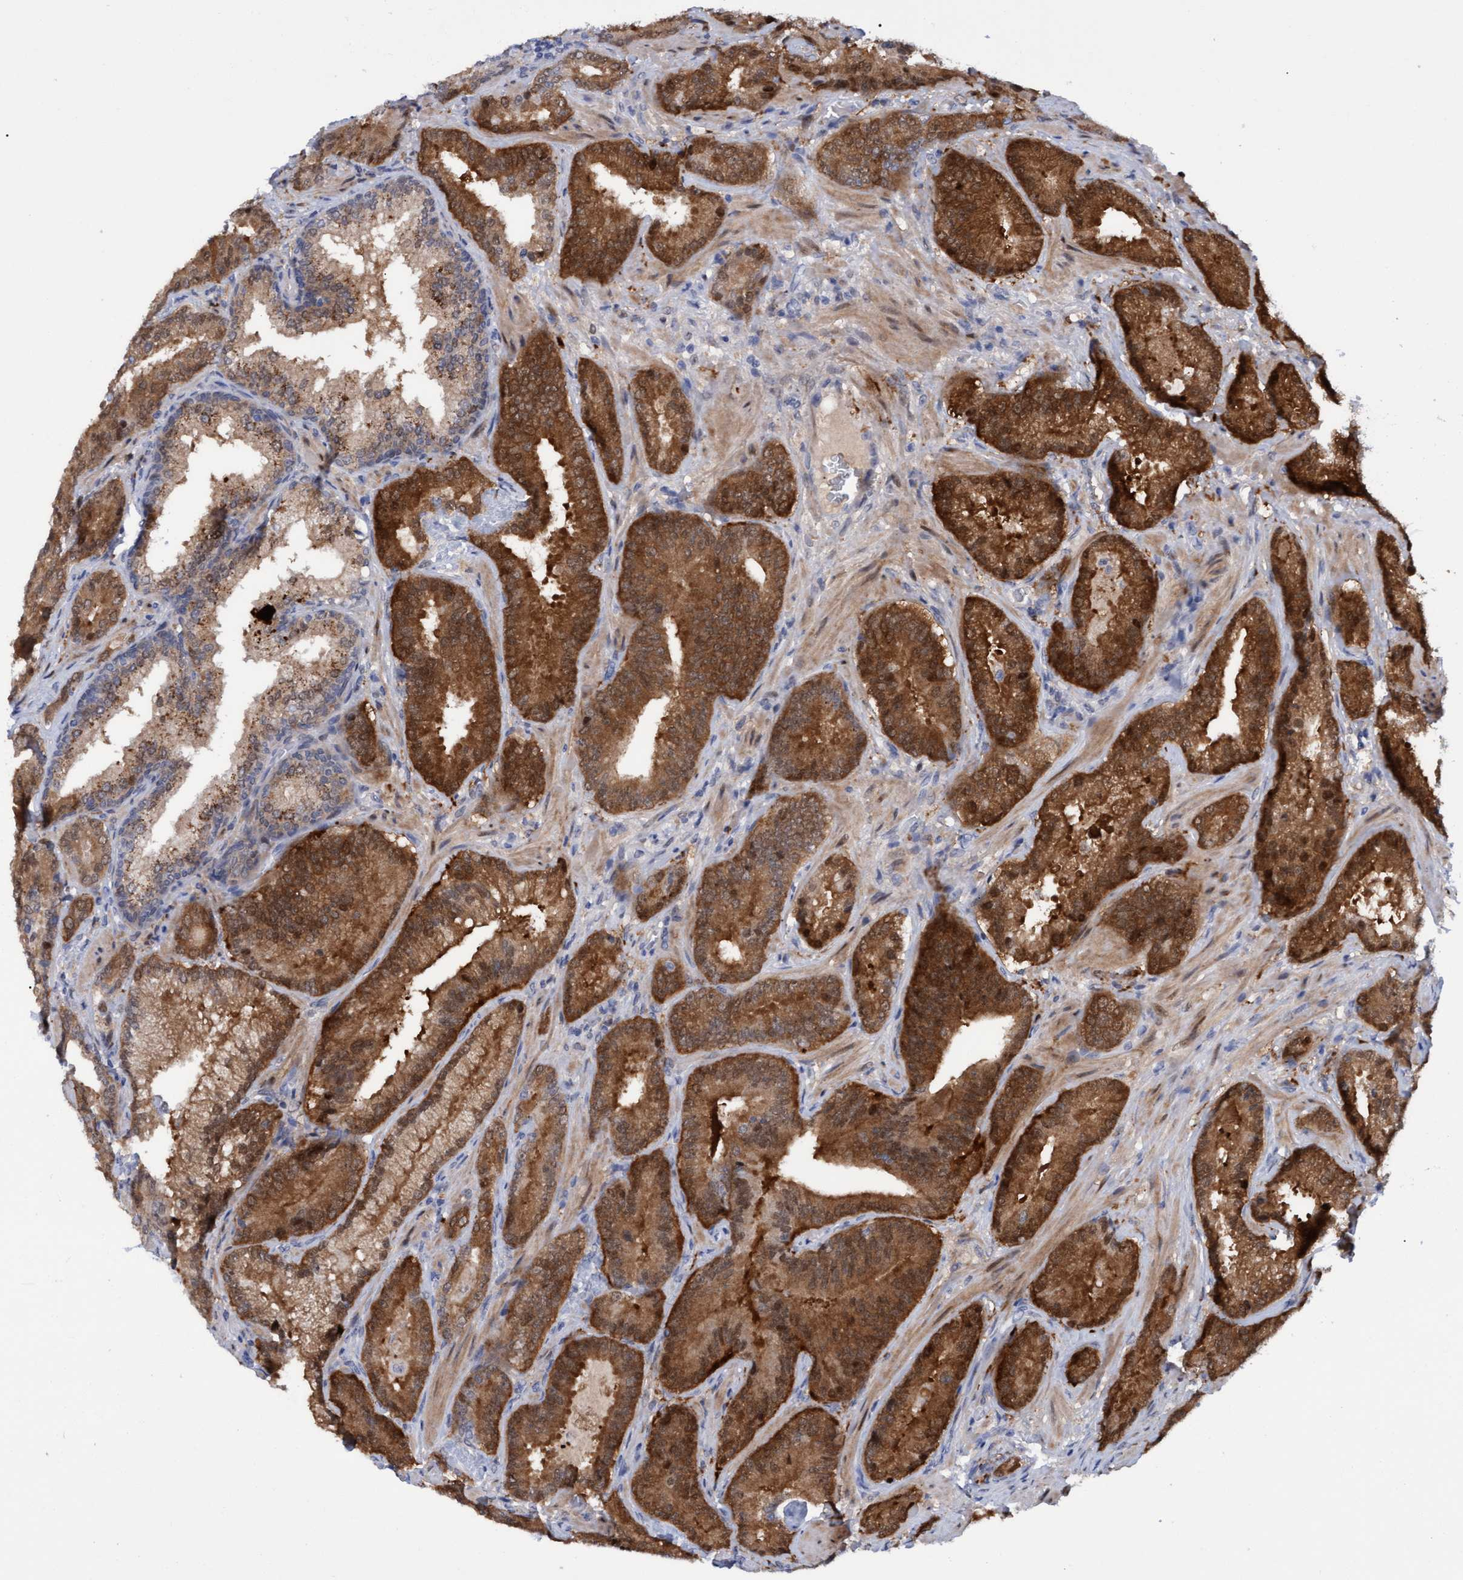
{"staining": {"intensity": "strong", "quantity": ">75%", "location": "cytoplasmic/membranous"}, "tissue": "prostate cancer", "cell_type": "Tumor cells", "image_type": "cancer", "snomed": [{"axis": "morphology", "description": "Adenocarcinoma, Low grade"}, {"axis": "topography", "description": "Prostate"}], "caption": "Strong cytoplasmic/membranous expression is identified in about >75% of tumor cells in prostate low-grade adenocarcinoma. (DAB (3,3'-diaminobenzidine) = brown stain, brightfield microscopy at high magnification).", "gene": "PINX1", "patient": {"sex": "male", "age": 51}}